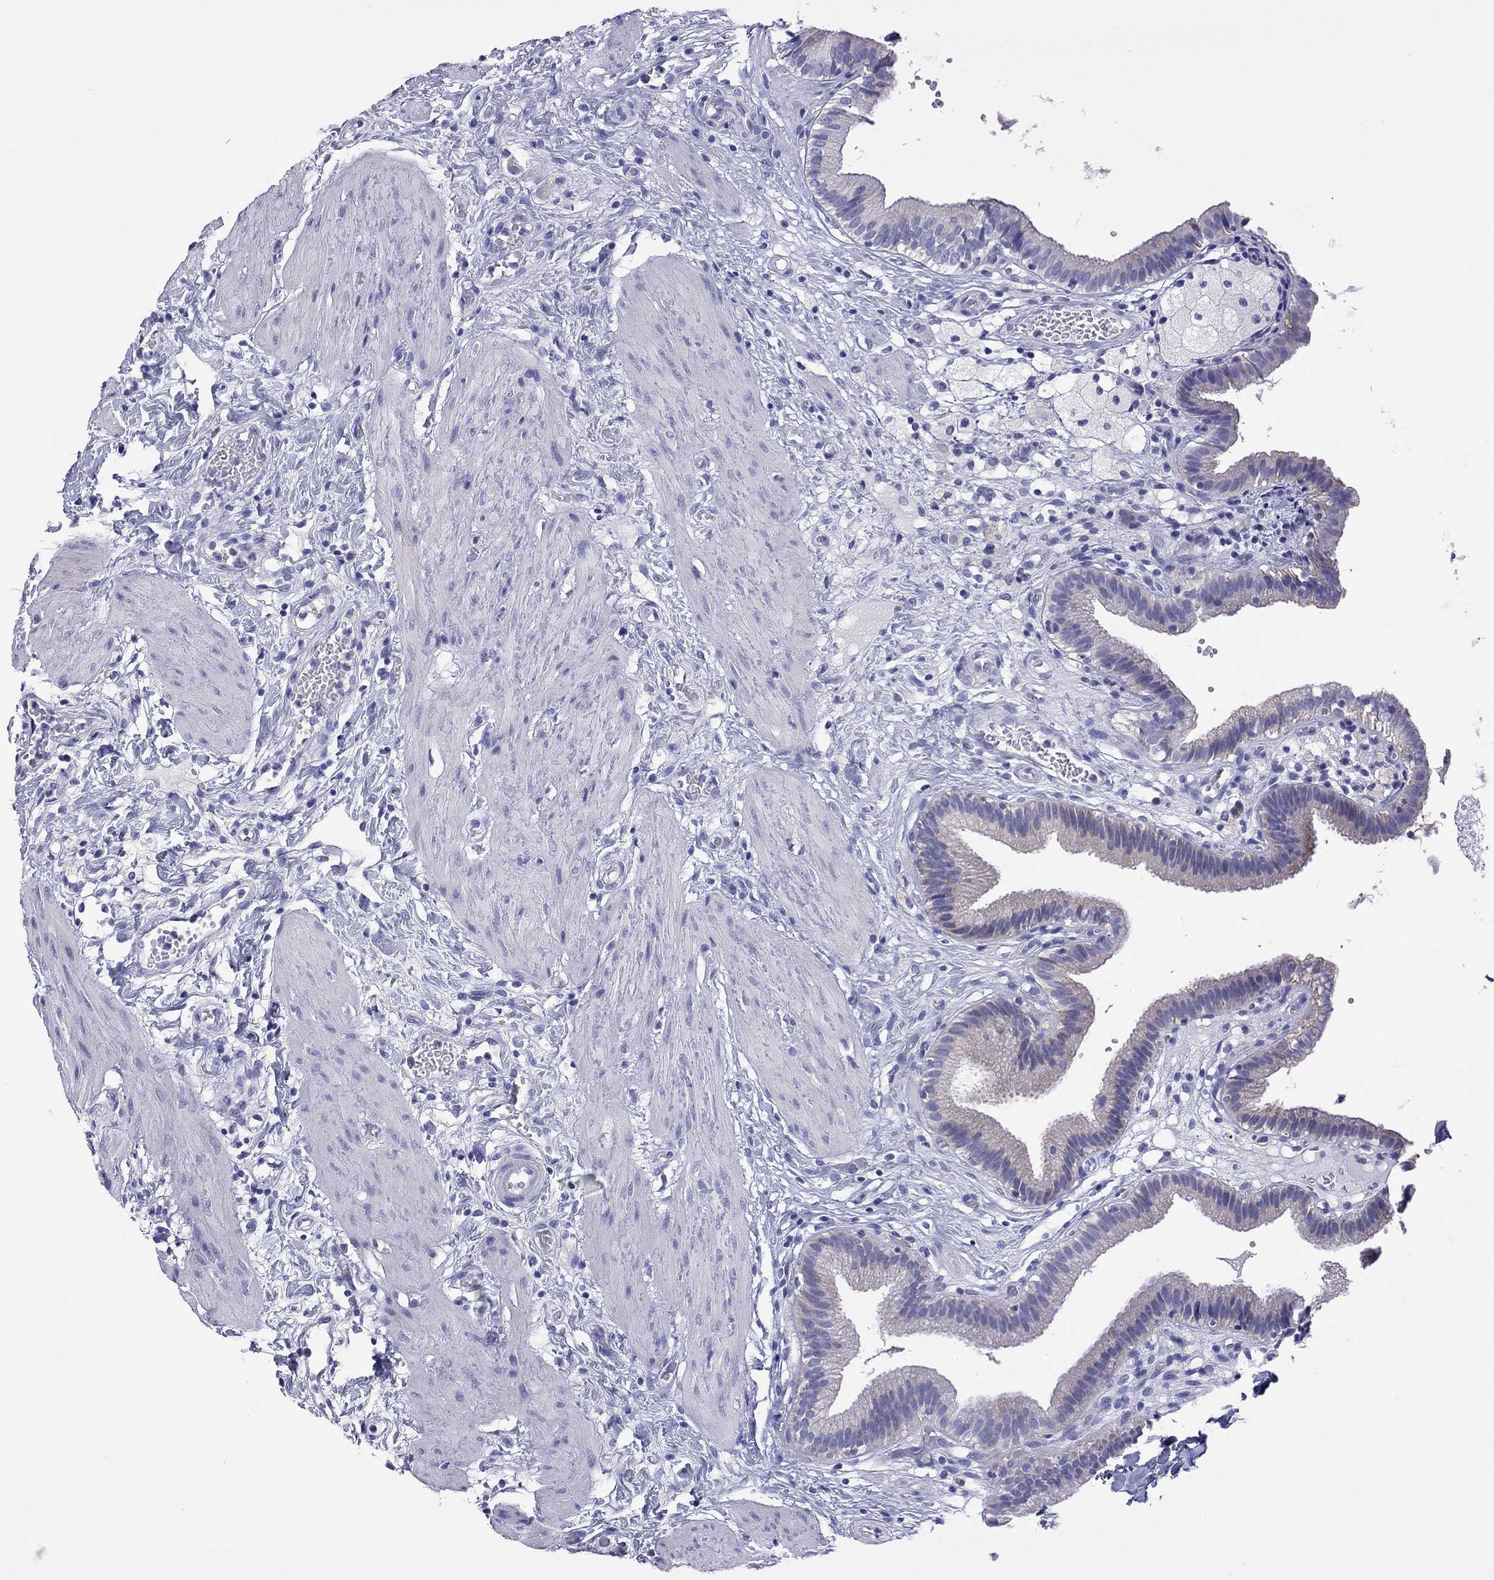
{"staining": {"intensity": "negative", "quantity": "none", "location": "none"}, "tissue": "gallbladder", "cell_type": "Glandular cells", "image_type": "normal", "snomed": [{"axis": "morphology", "description": "Normal tissue, NOS"}, {"axis": "topography", "description": "Gallbladder"}], "caption": "Glandular cells are negative for brown protein staining in normal gallbladder.", "gene": "COL9A1", "patient": {"sex": "female", "age": 24}}